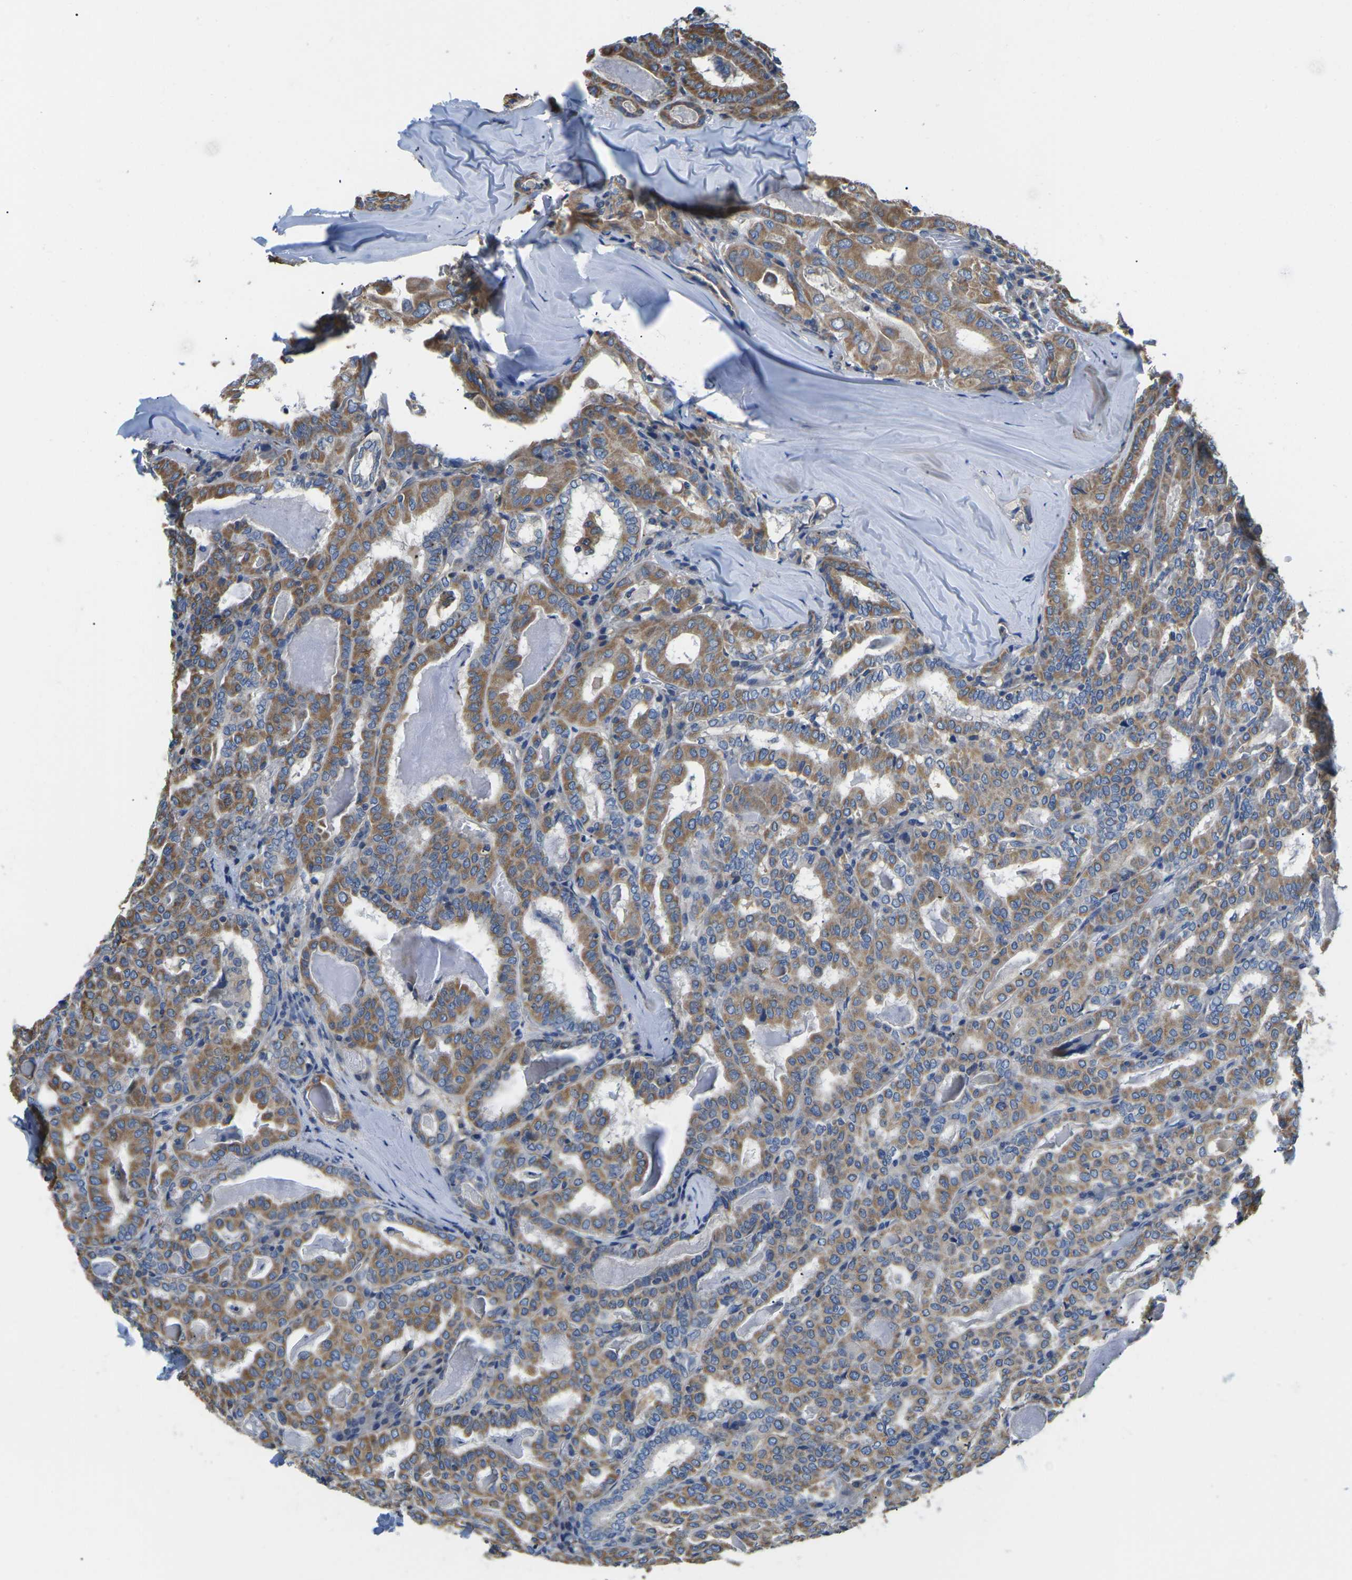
{"staining": {"intensity": "moderate", "quantity": ">75%", "location": "cytoplasmic/membranous"}, "tissue": "thyroid cancer", "cell_type": "Tumor cells", "image_type": "cancer", "snomed": [{"axis": "morphology", "description": "Papillary adenocarcinoma, NOS"}, {"axis": "topography", "description": "Thyroid gland"}], "caption": "Thyroid cancer (papillary adenocarcinoma) tissue displays moderate cytoplasmic/membranous positivity in about >75% of tumor cells", "gene": "TMEFF2", "patient": {"sex": "female", "age": 42}}